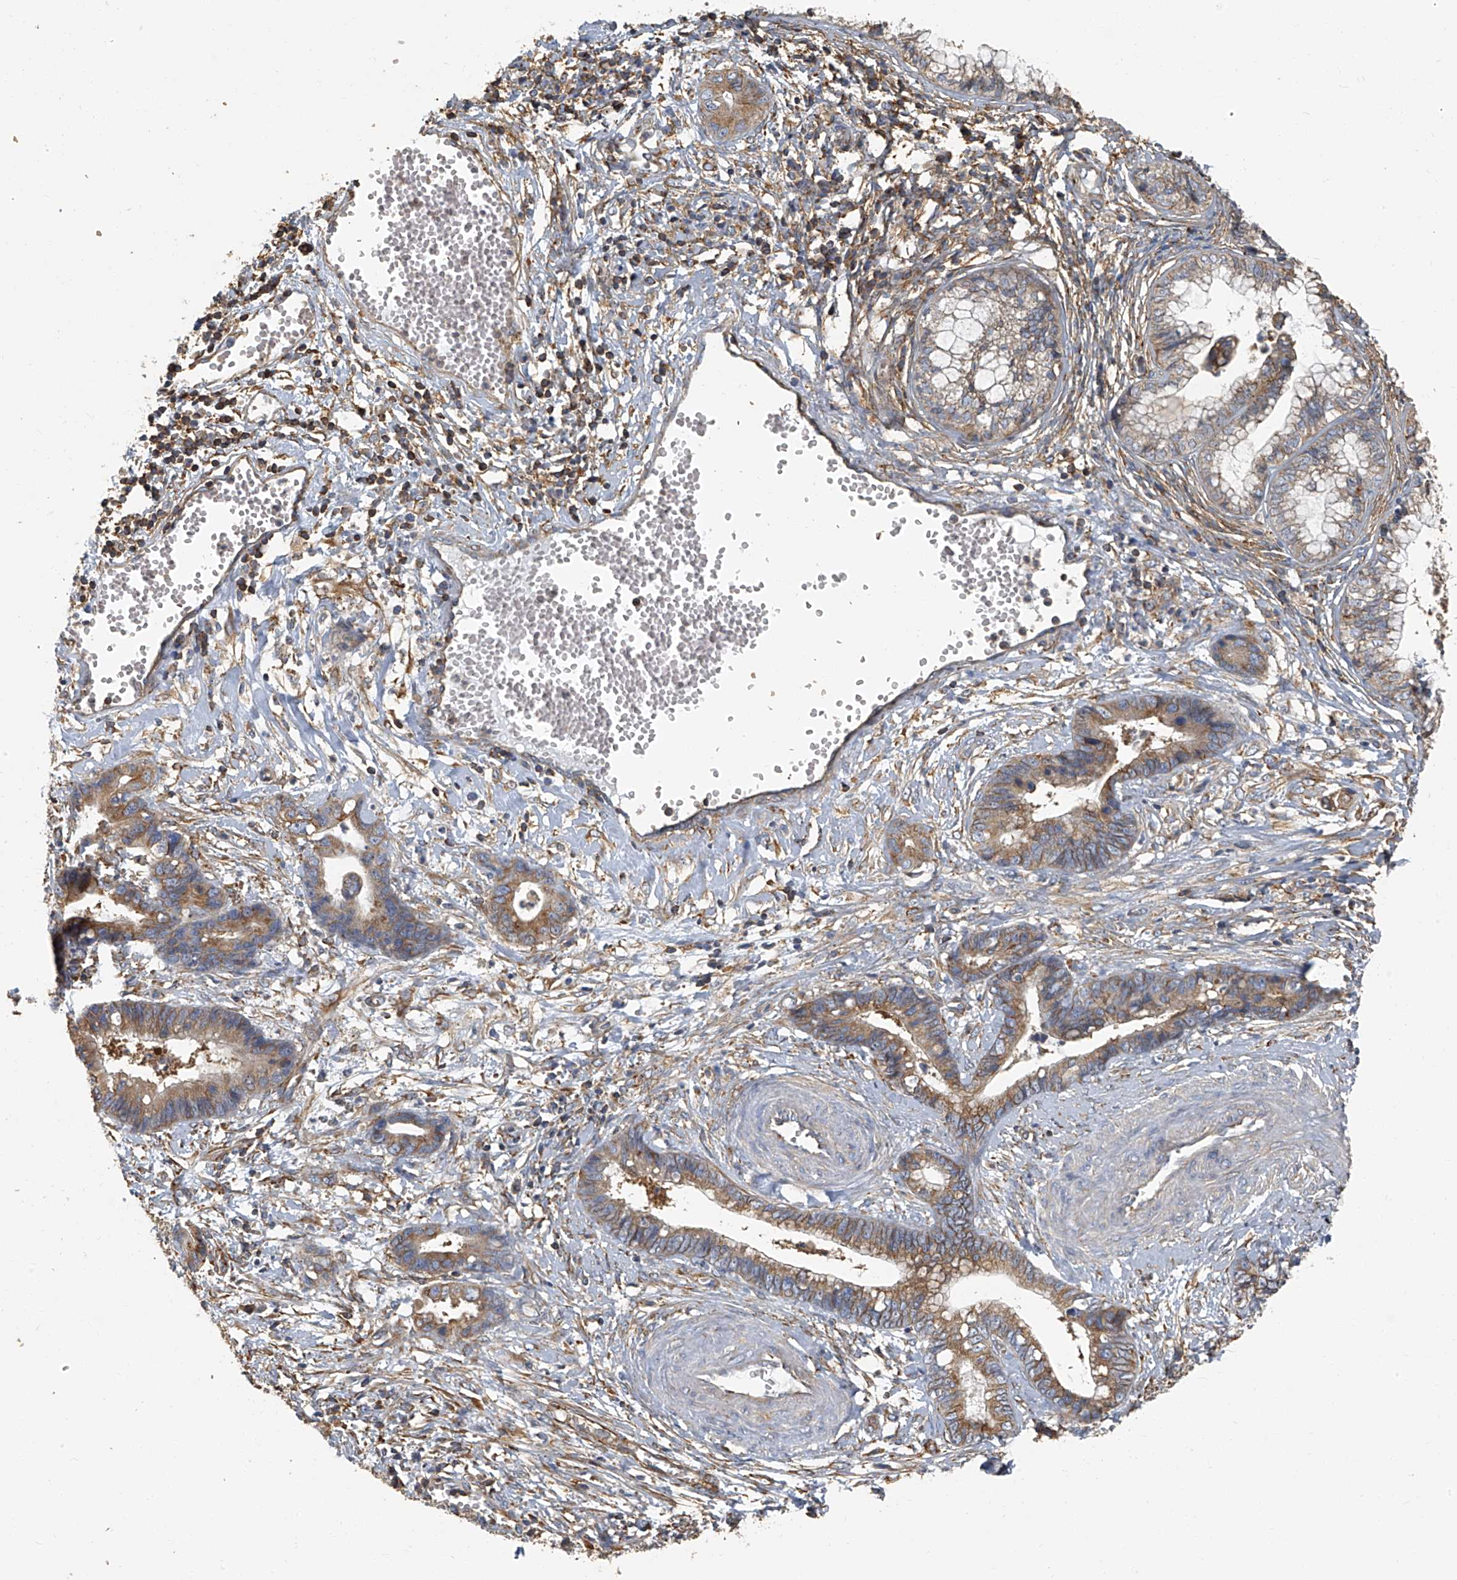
{"staining": {"intensity": "moderate", "quantity": ">75%", "location": "cytoplasmic/membranous"}, "tissue": "cervical cancer", "cell_type": "Tumor cells", "image_type": "cancer", "snomed": [{"axis": "morphology", "description": "Adenocarcinoma, NOS"}, {"axis": "topography", "description": "Cervix"}], "caption": "Cervical cancer (adenocarcinoma) was stained to show a protein in brown. There is medium levels of moderate cytoplasmic/membranous positivity in approximately >75% of tumor cells.", "gene": "SEPTIN7", "patient": {"sex": "female", "age": 44}}